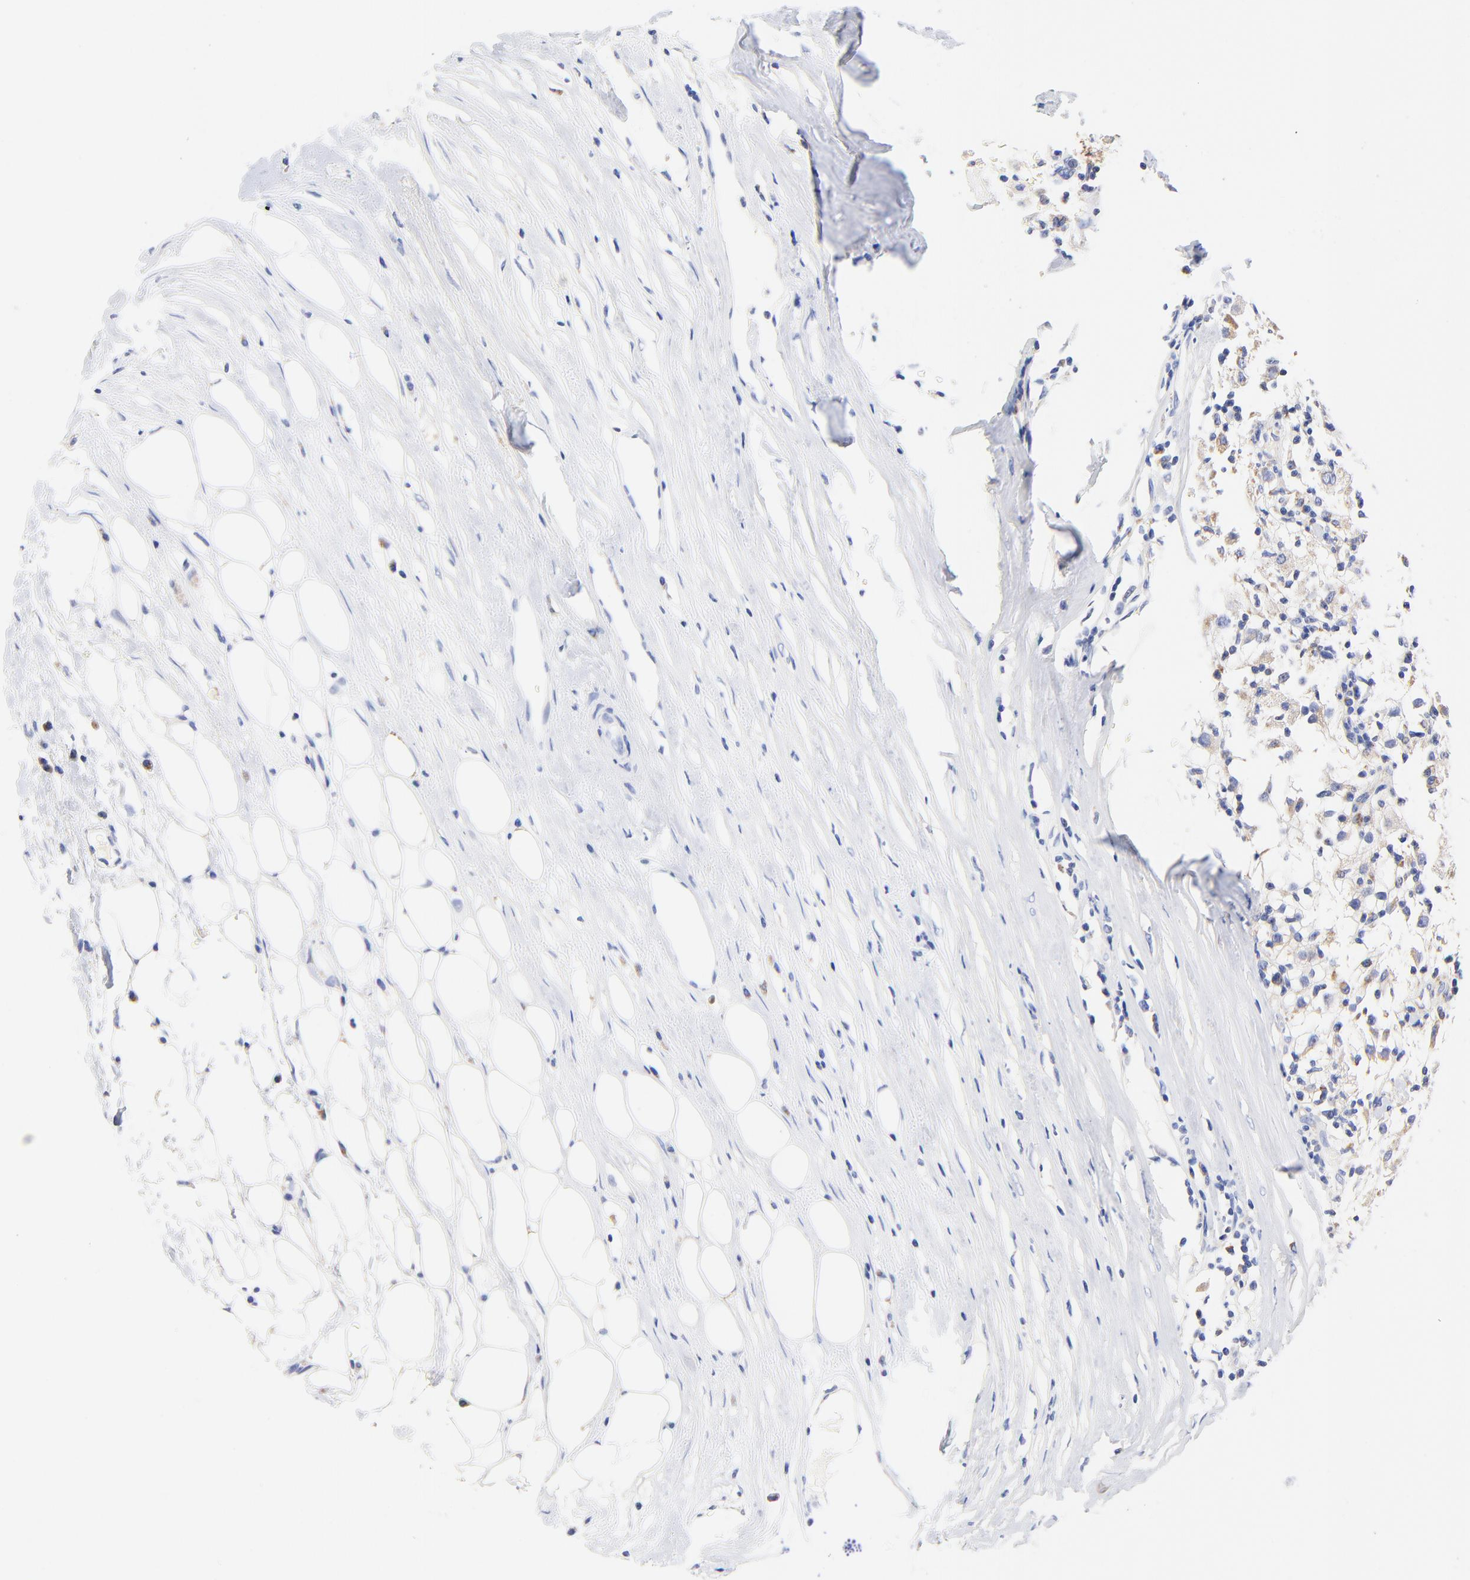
{"staining": {"intensity": "moderate", "quantity": "<25%", "location": "cytoplasmic/membranous"}, "tissue": "renal cancer", "cell_type": "Tumor cells", "image_type": "cancer", "snomed": [{"axis": "morphology", "description": "Adenocarcinoma, NOS"}, {"axis": "topography", "description": "Kidney"}], "caption": "Protein analysis of adenocarcinoma (renal) tissue exhibits moderate cytoplasmic/membranous positivity in about <25% of tumor cells. The protein is shown in brown color, while the nuclei are stained blue.", "gene": "ATP5F1D", "patient": {"sex": "male", "age": 82}}